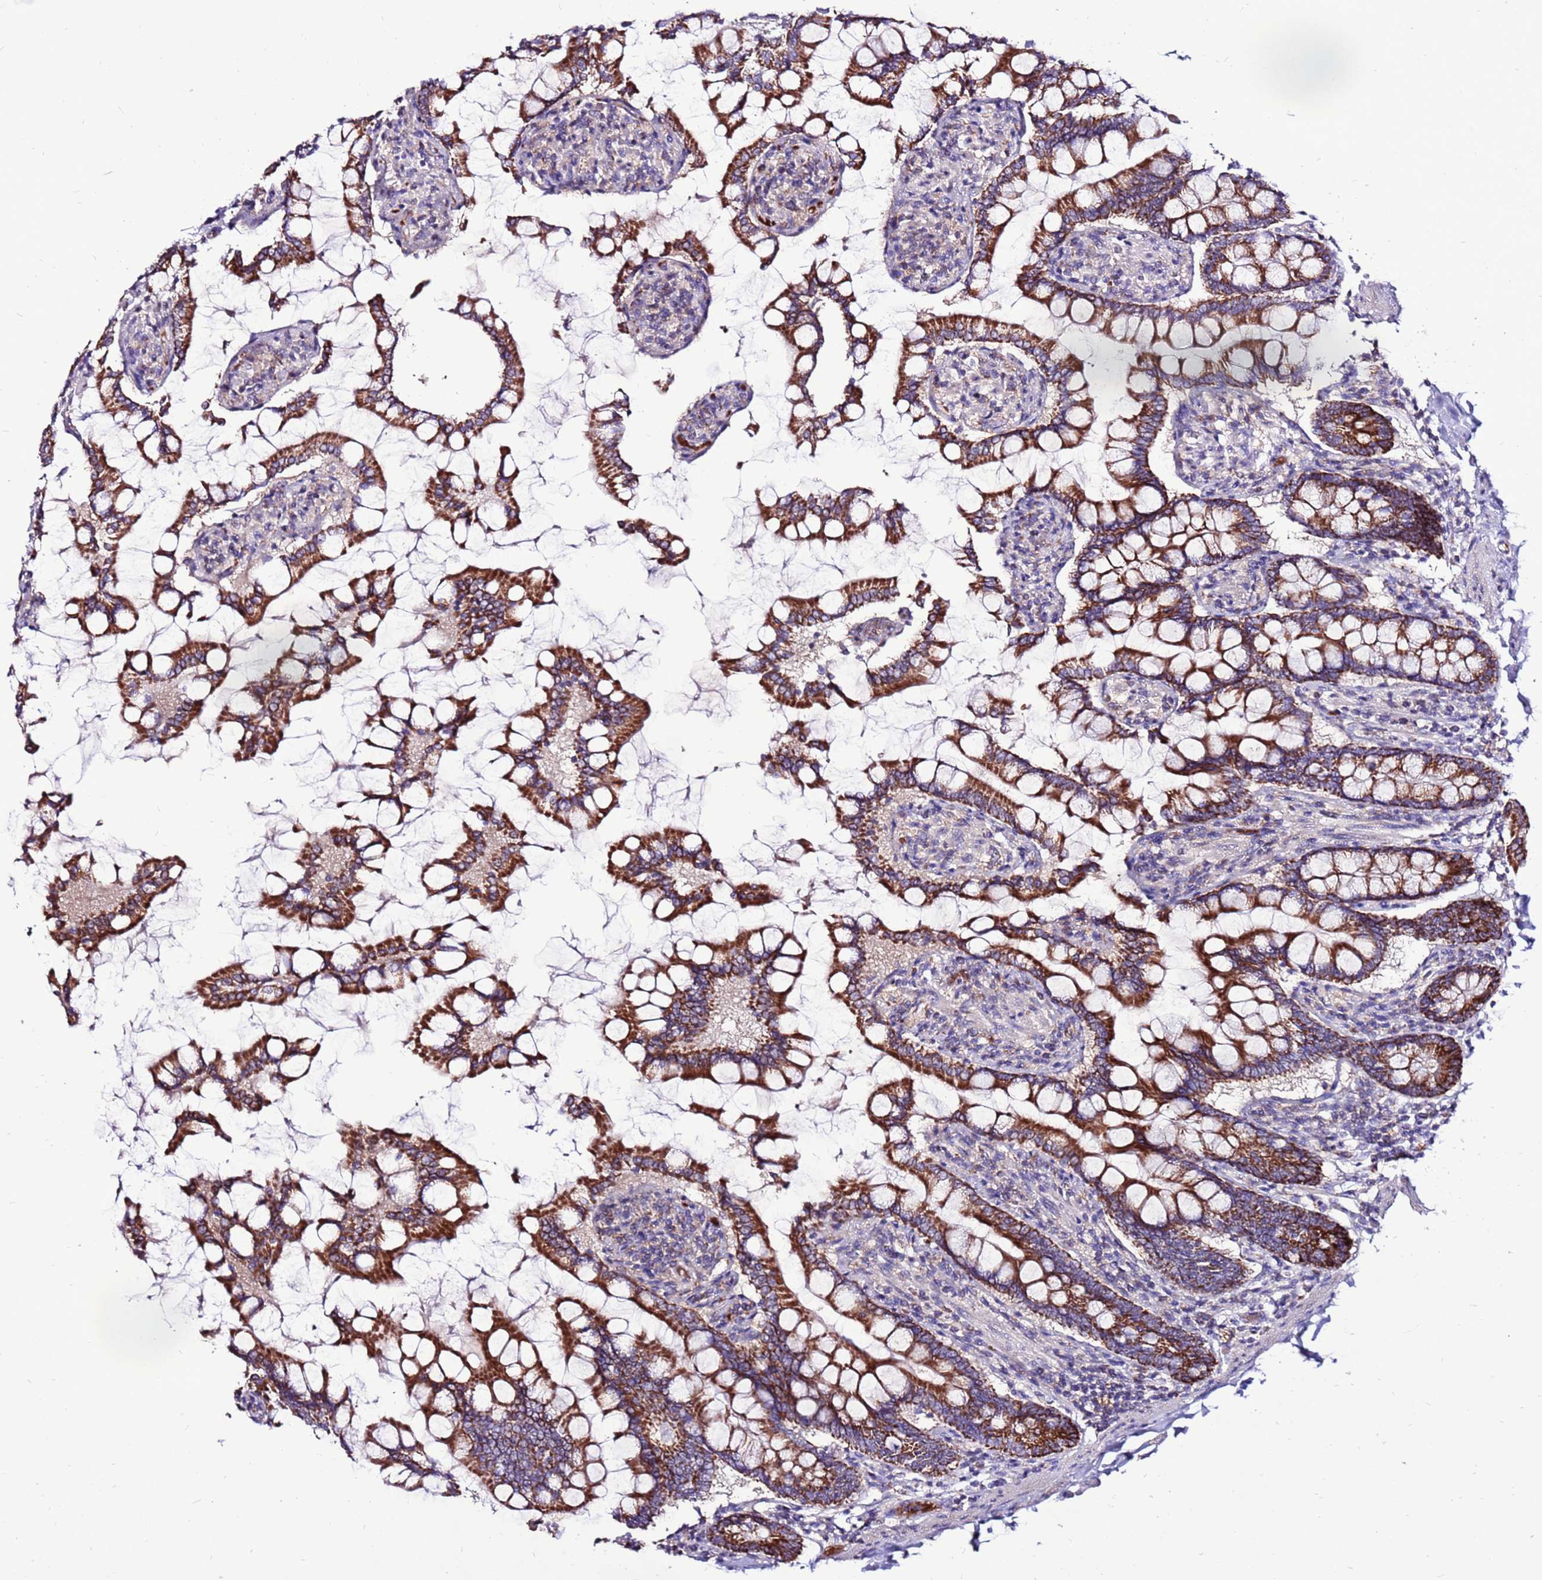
{"staining": {"intensity": "strong", "quantity": ">75%", "location": "cytoplasmic/membranous"}, "tissue": "small intestine", "cell_type": "Glandular cells", "image_type": "normal", "snomed": [{"axis": "morphology", "description": "Normal tissue, NOS"}, {"axis": "topography", "description": "Small intestine"}], "caption": "Unremarkable small intestine shows strong cytoplasmic/membranous positivity in about >75% of glandular cells, visualized by immunohistochemistry. (DAB (3,3'-diaminobenzidine) IHC with brightfield microscopy, high magnification).", "gene": "SPSB3", "patient": {"sex": "male", "age": 41}}